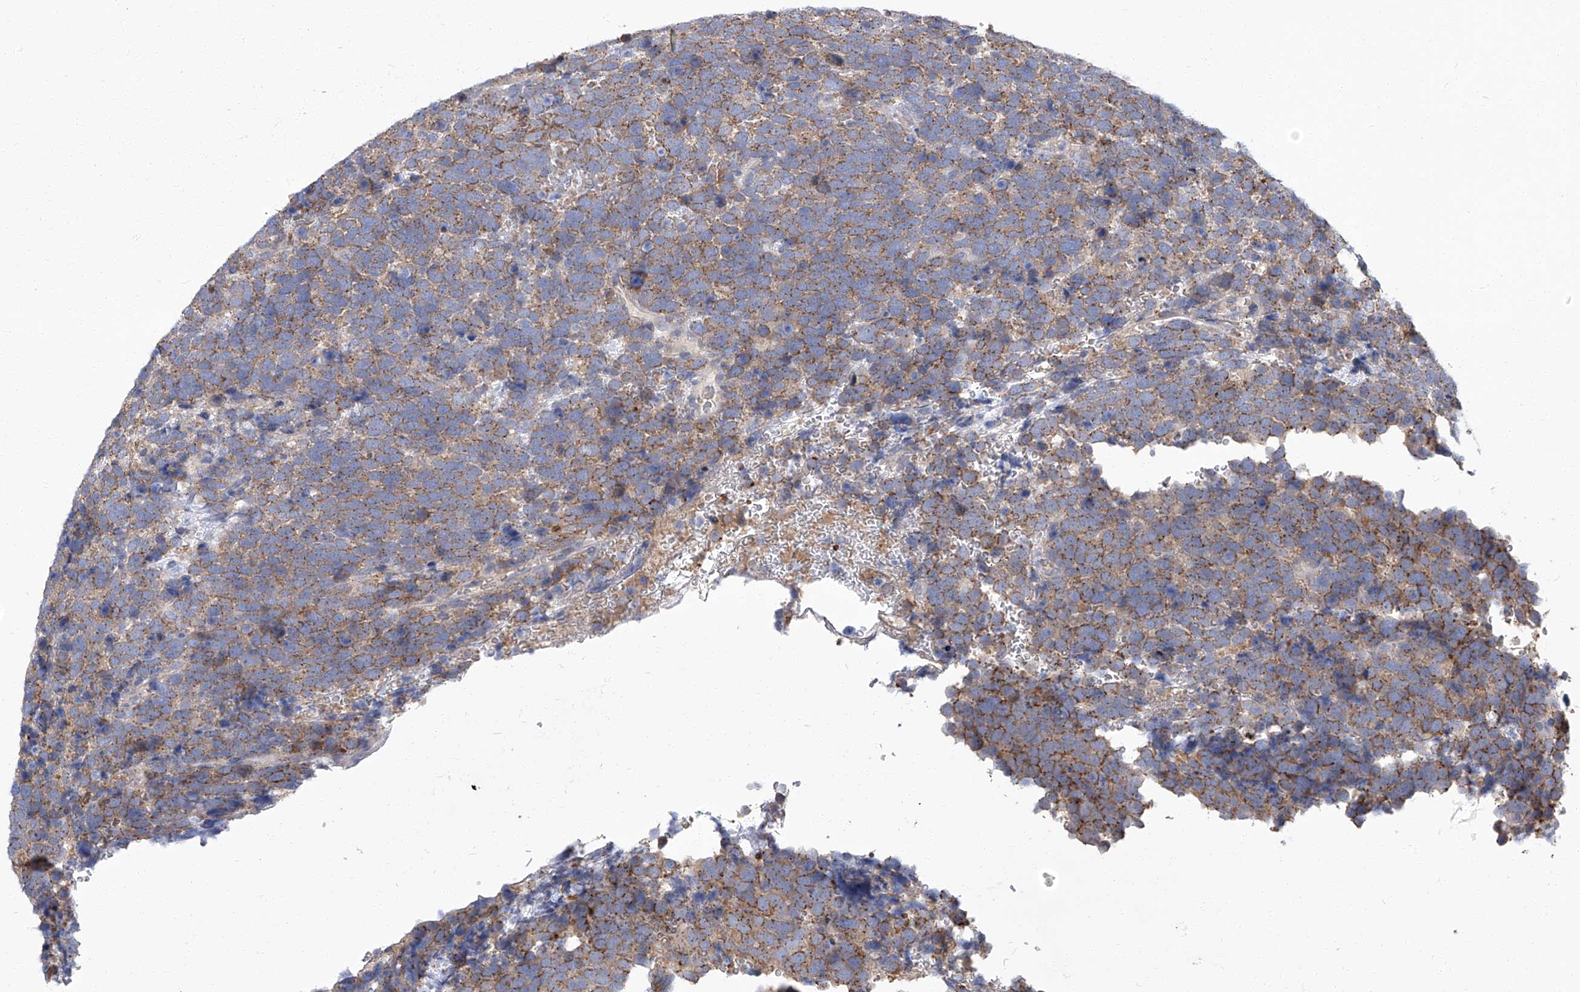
{"staining": {"intensity": "moderate", "quantity": ">75%", "location": "cytoplasmic/membranous"}, "tissue": "urothelial cancer", "cell_type": "Tumor cells", "image_type": "cancer", "snomed": [{"axis": "morphology", "description": "Urothelial carcinoma, High grade"}, {"axis": "topography", "description": "Urinary bladder"}], "caption": "A brown stain highlights moderate cytoplasmic/membranous expression of a protein in human urothelial cancer tumor cells.", "gene": "PARD3", "patient": {"sex": "female", "age": 82}}